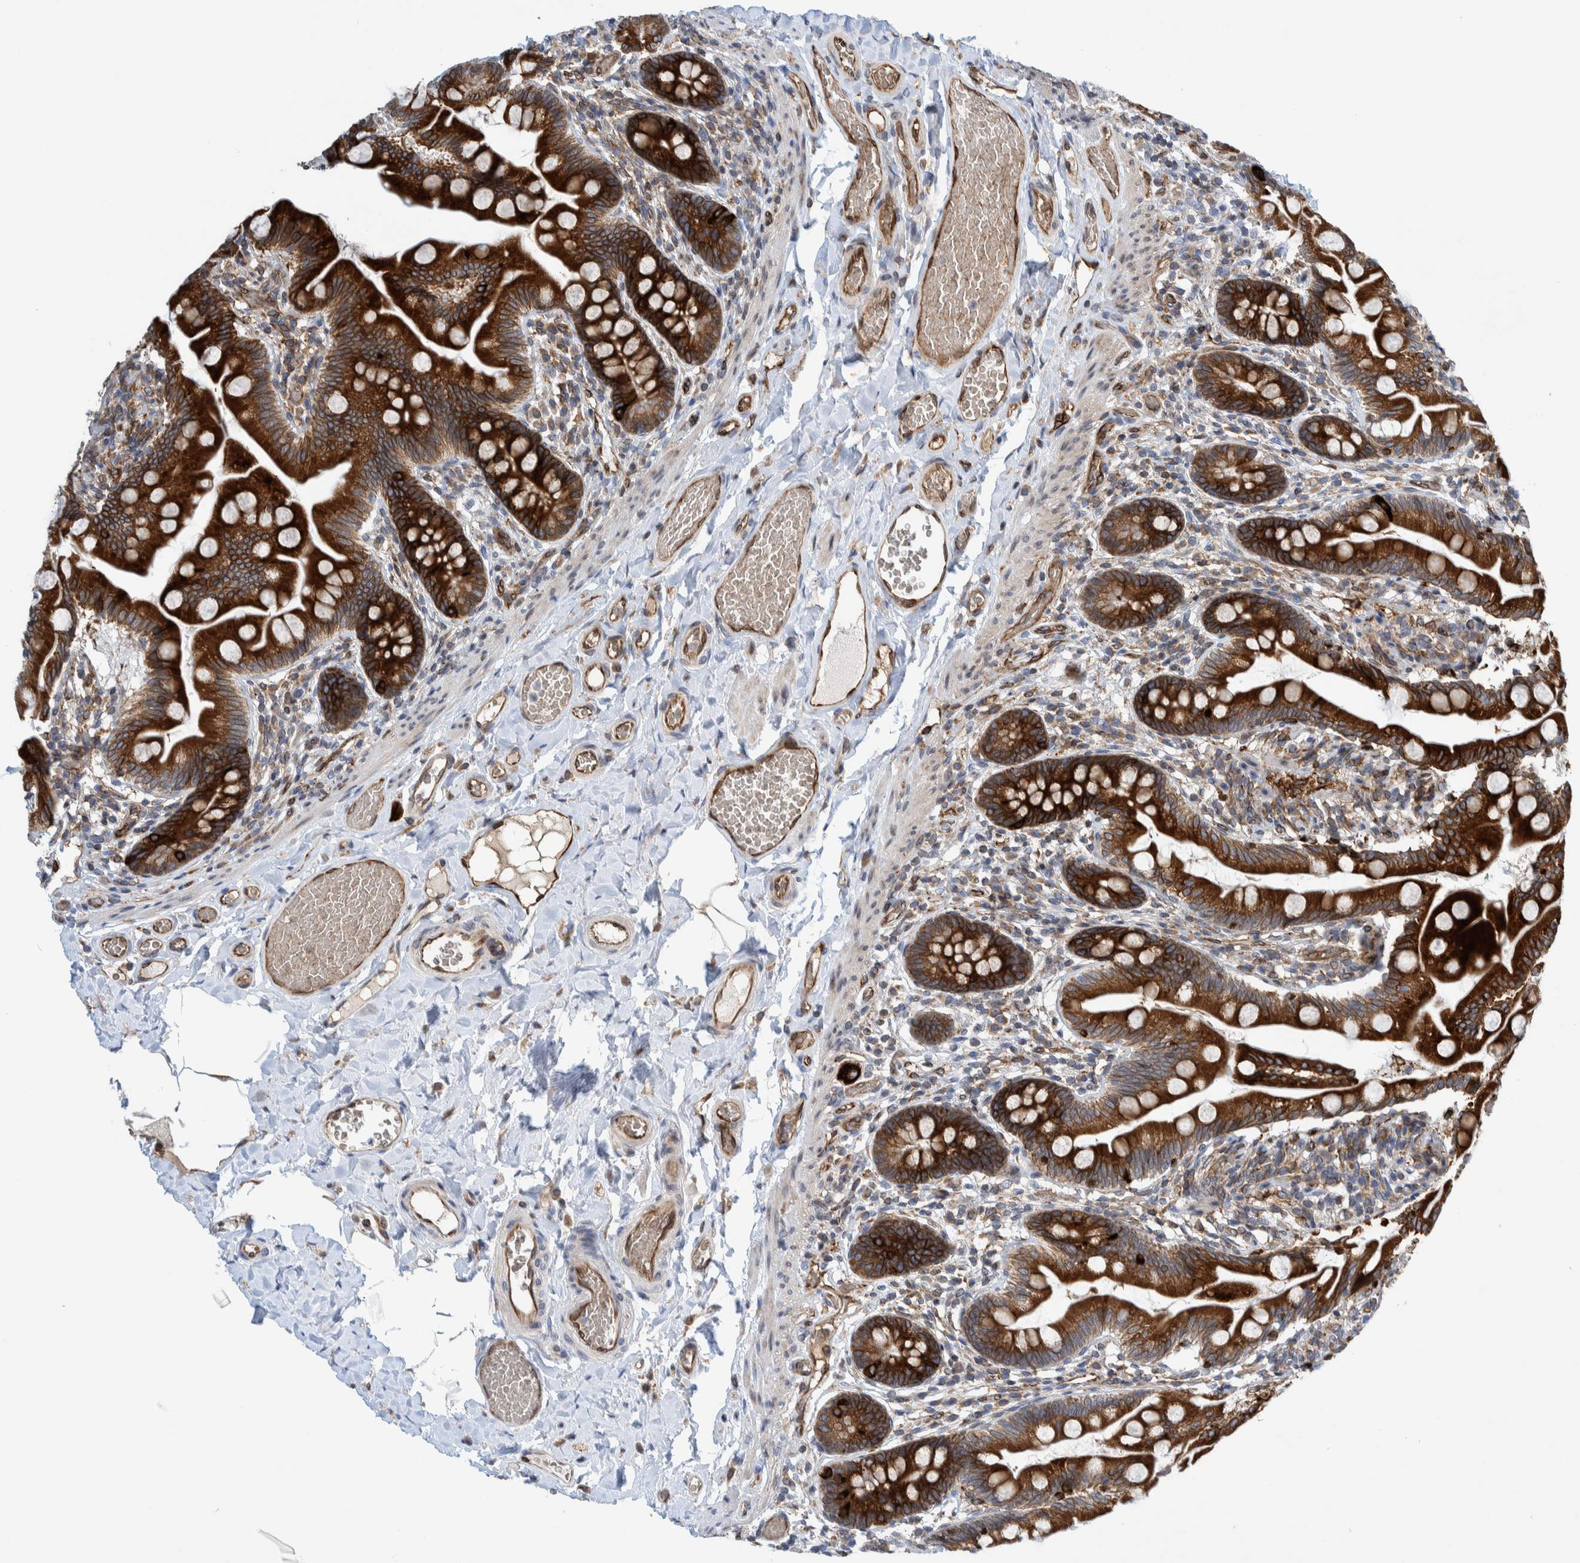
{"staining": {"intensity": "strong", "quantity": ">75%", "location": "cytoplasmic/membranous"}, "tissue": "small intestine", "cell_type": "Glandular cells", "image_type": "normal", "snomed": [{"axis": "morphology", "description": "Normal tissue, NOS"}, {"axis": "topography", "description": "Small intestine"}], "caption": "Brown immunohistochemical staining in unremarkable human small intestine shows strong cytoplasmic/membranous staining in about >75% of glandular cells.", "gene": "THEM6", "patient": {"sex": "female", "age": 56}}